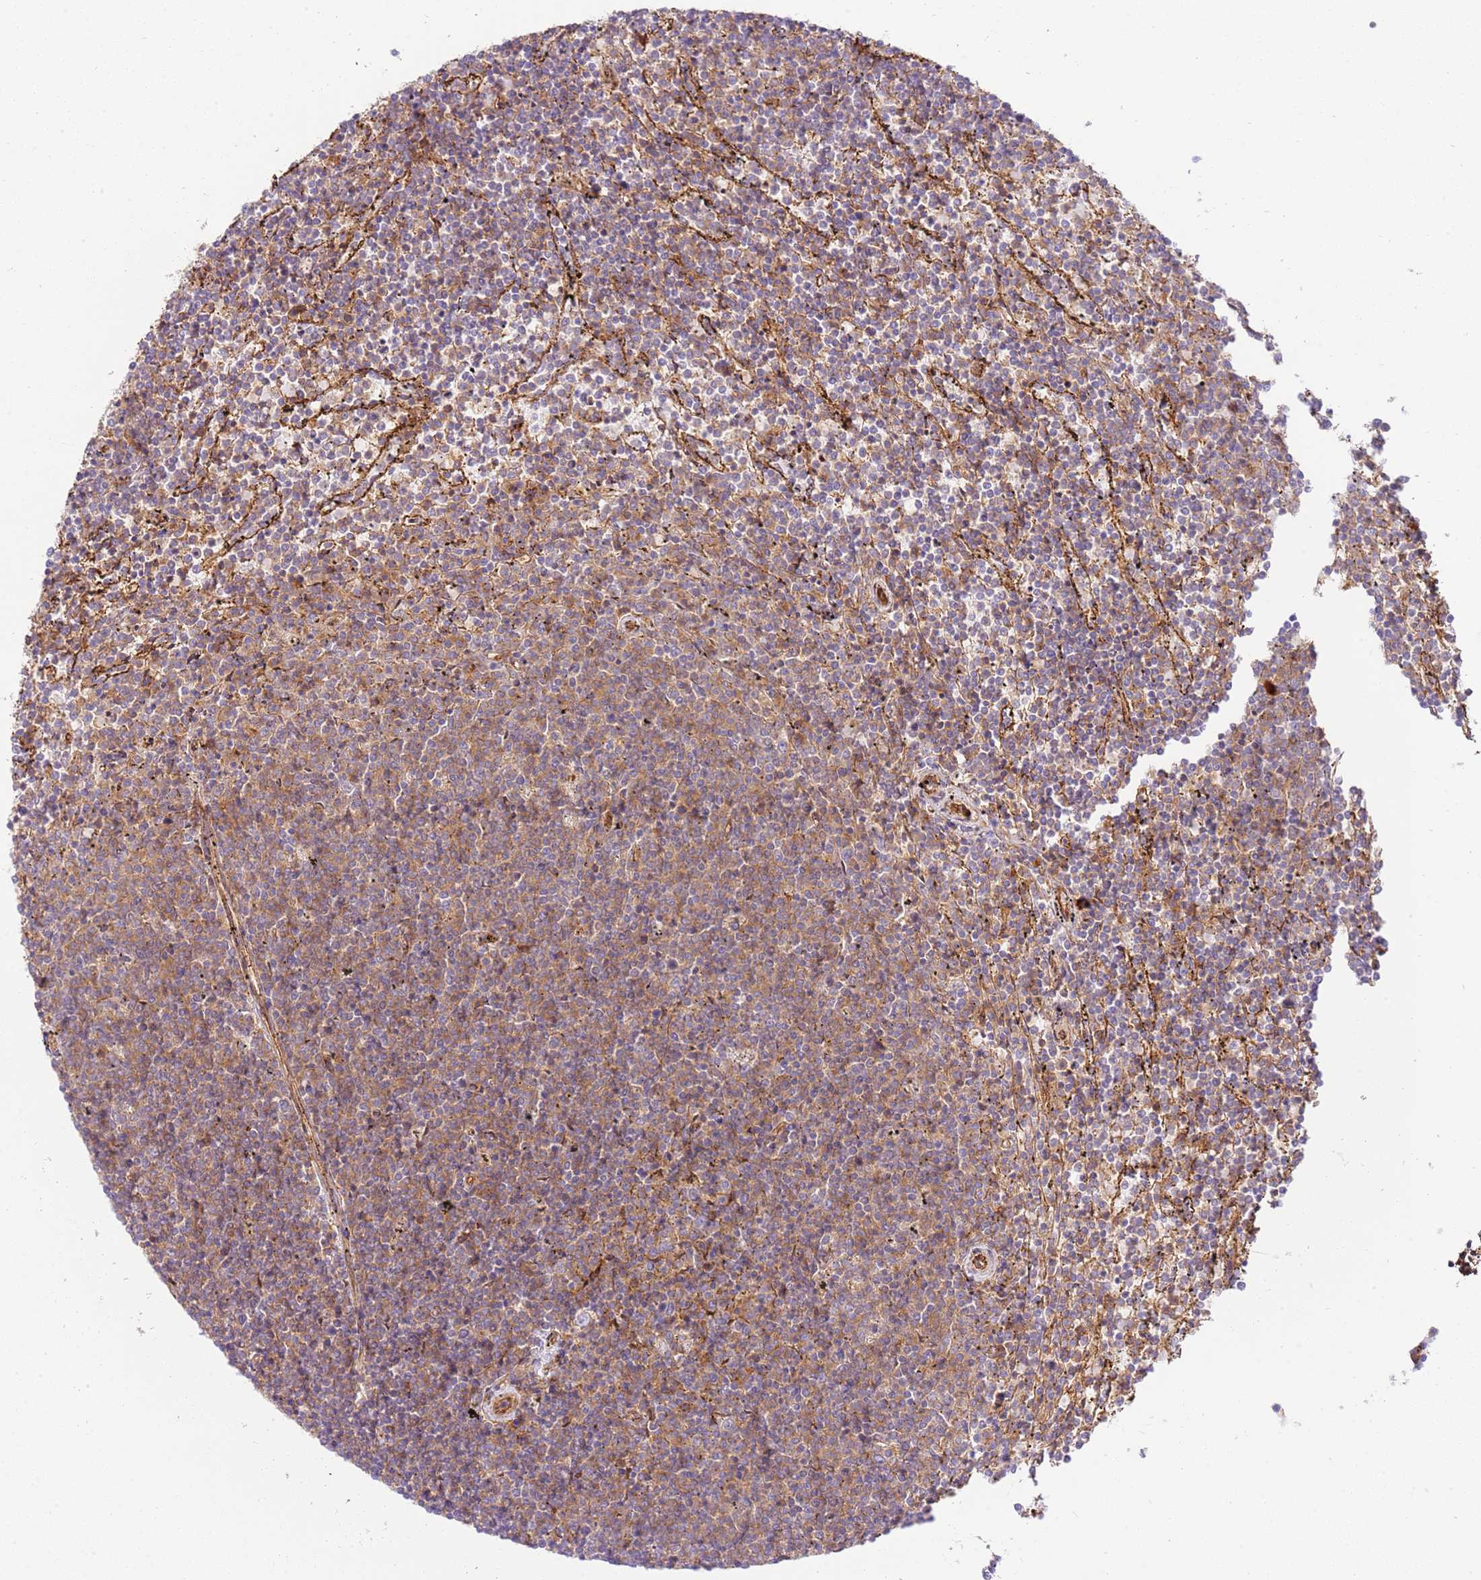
{"staining": {"intensity": "moderate", "quantity": ">75%", "location": "cytoplasmic/membranous"}, "tissue": "lymphoma", "cell_type": "Tumor cells", "image_type": "cancer", "snomed": [{"axis": "morphology", "description": "Malignant lymphoma, non-Hodgkin's type, Low grade"}, {"axis": "topography", "description": "Spleen"}], "caption": "Protein staining by immunohistochemistry displays moderate cytoplasmic/membranous positivity in approximately >75% of tumor cells in low-grade malignant lymphoma, non-Hodgkin's type. The protein of interest is shown in brown color, while the nuclei are stained blue.", "gene": "EFCAB8", "patient": {"sex": "female", "age": 50}}